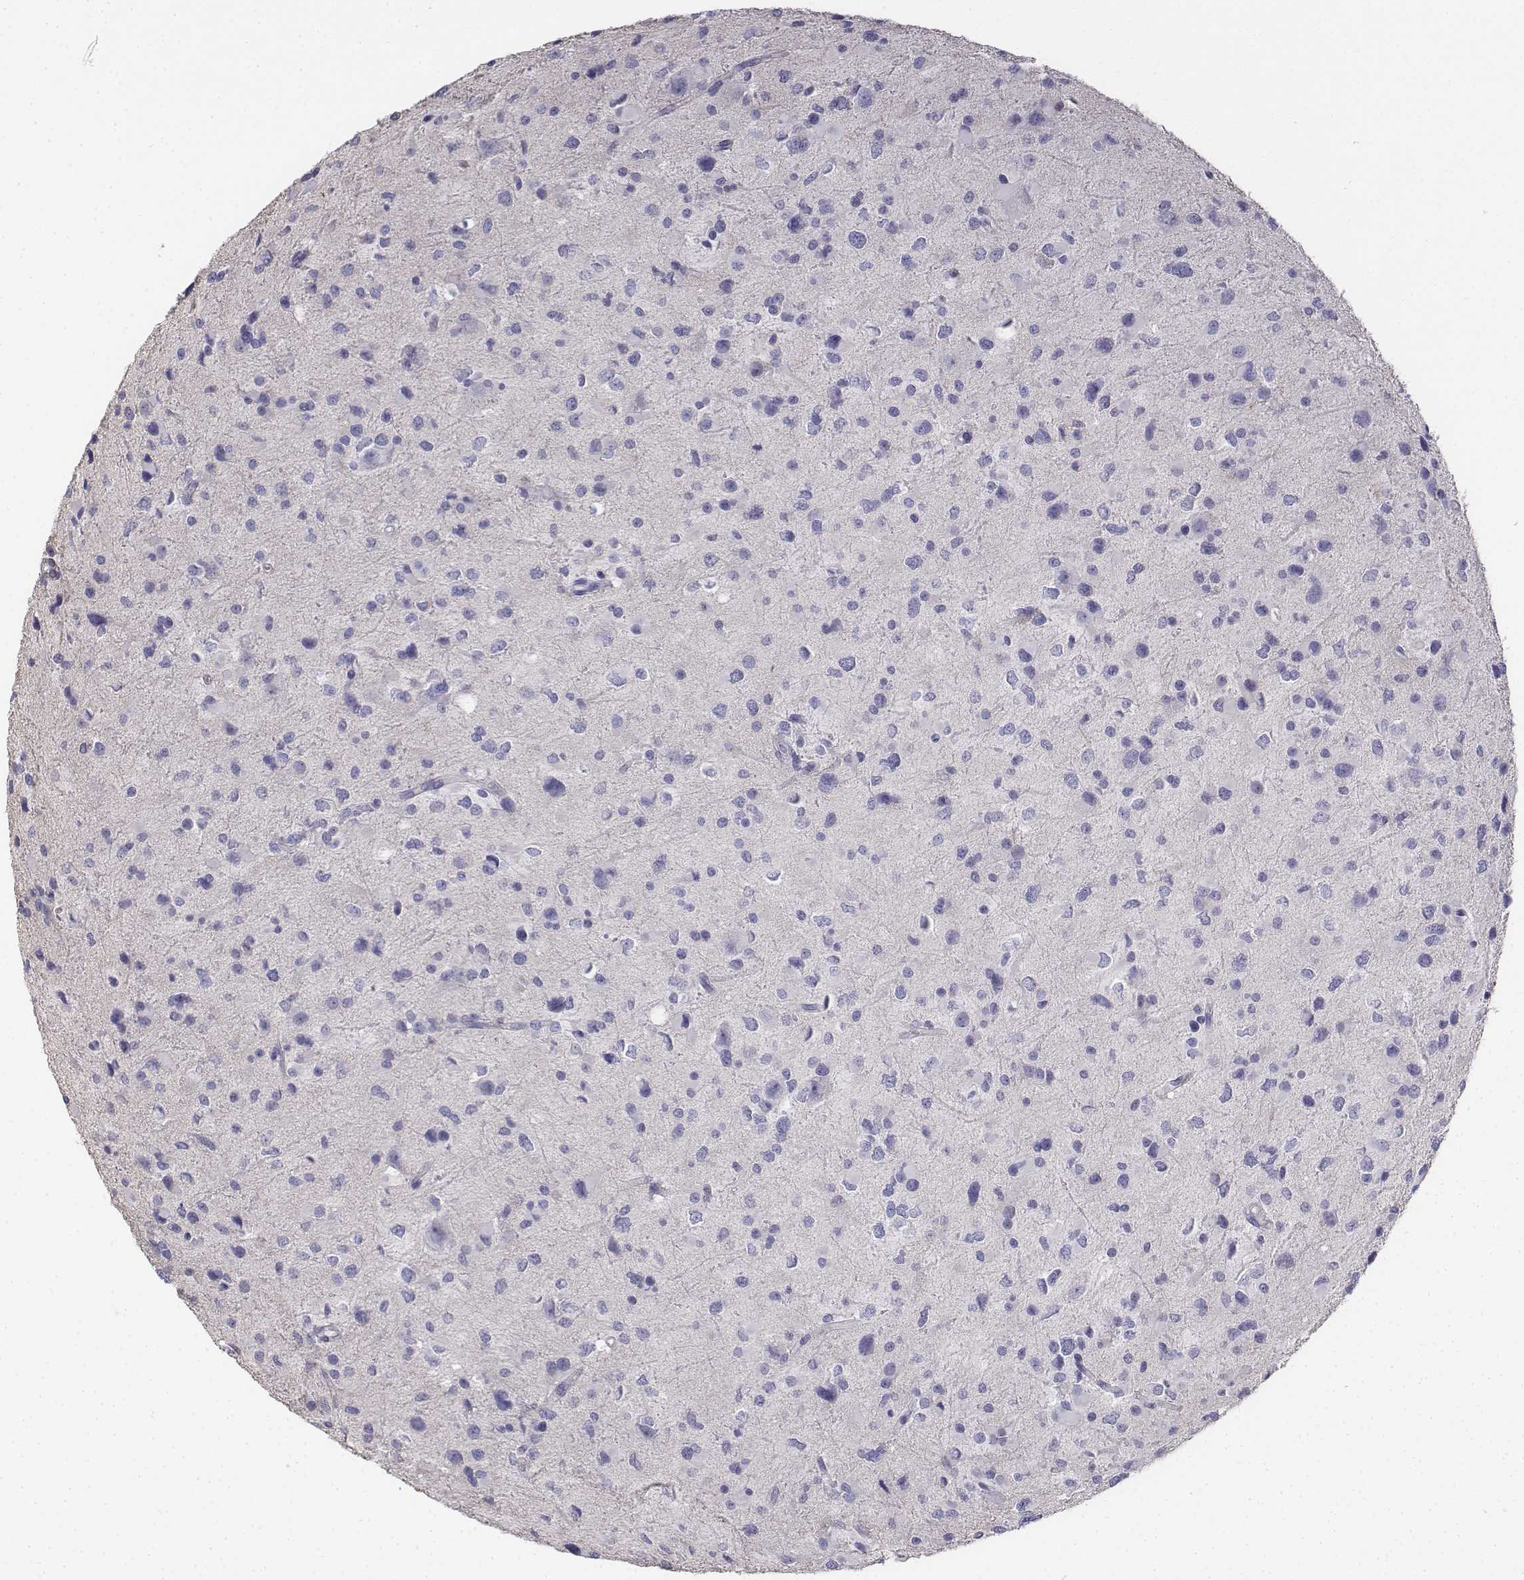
{"staining": {"intensity": "negative", "quantity": "none", "location": "none"}, "tissue": "glioma", "cell_type": "Tumor cells", "image_type": "cancer", "snomed": [{"axis": "morphology", "description": "Glioma, malignant, Low grade"}, {"axis": "topography", "description": "Brain"}], "caption": "Immunohistochemistry (IHC) of human low-grade glioma (malignant) exhibits no staining in tumor cells.", "gene": "LGSN", "patient": {"sex": "female", "age": 32}}